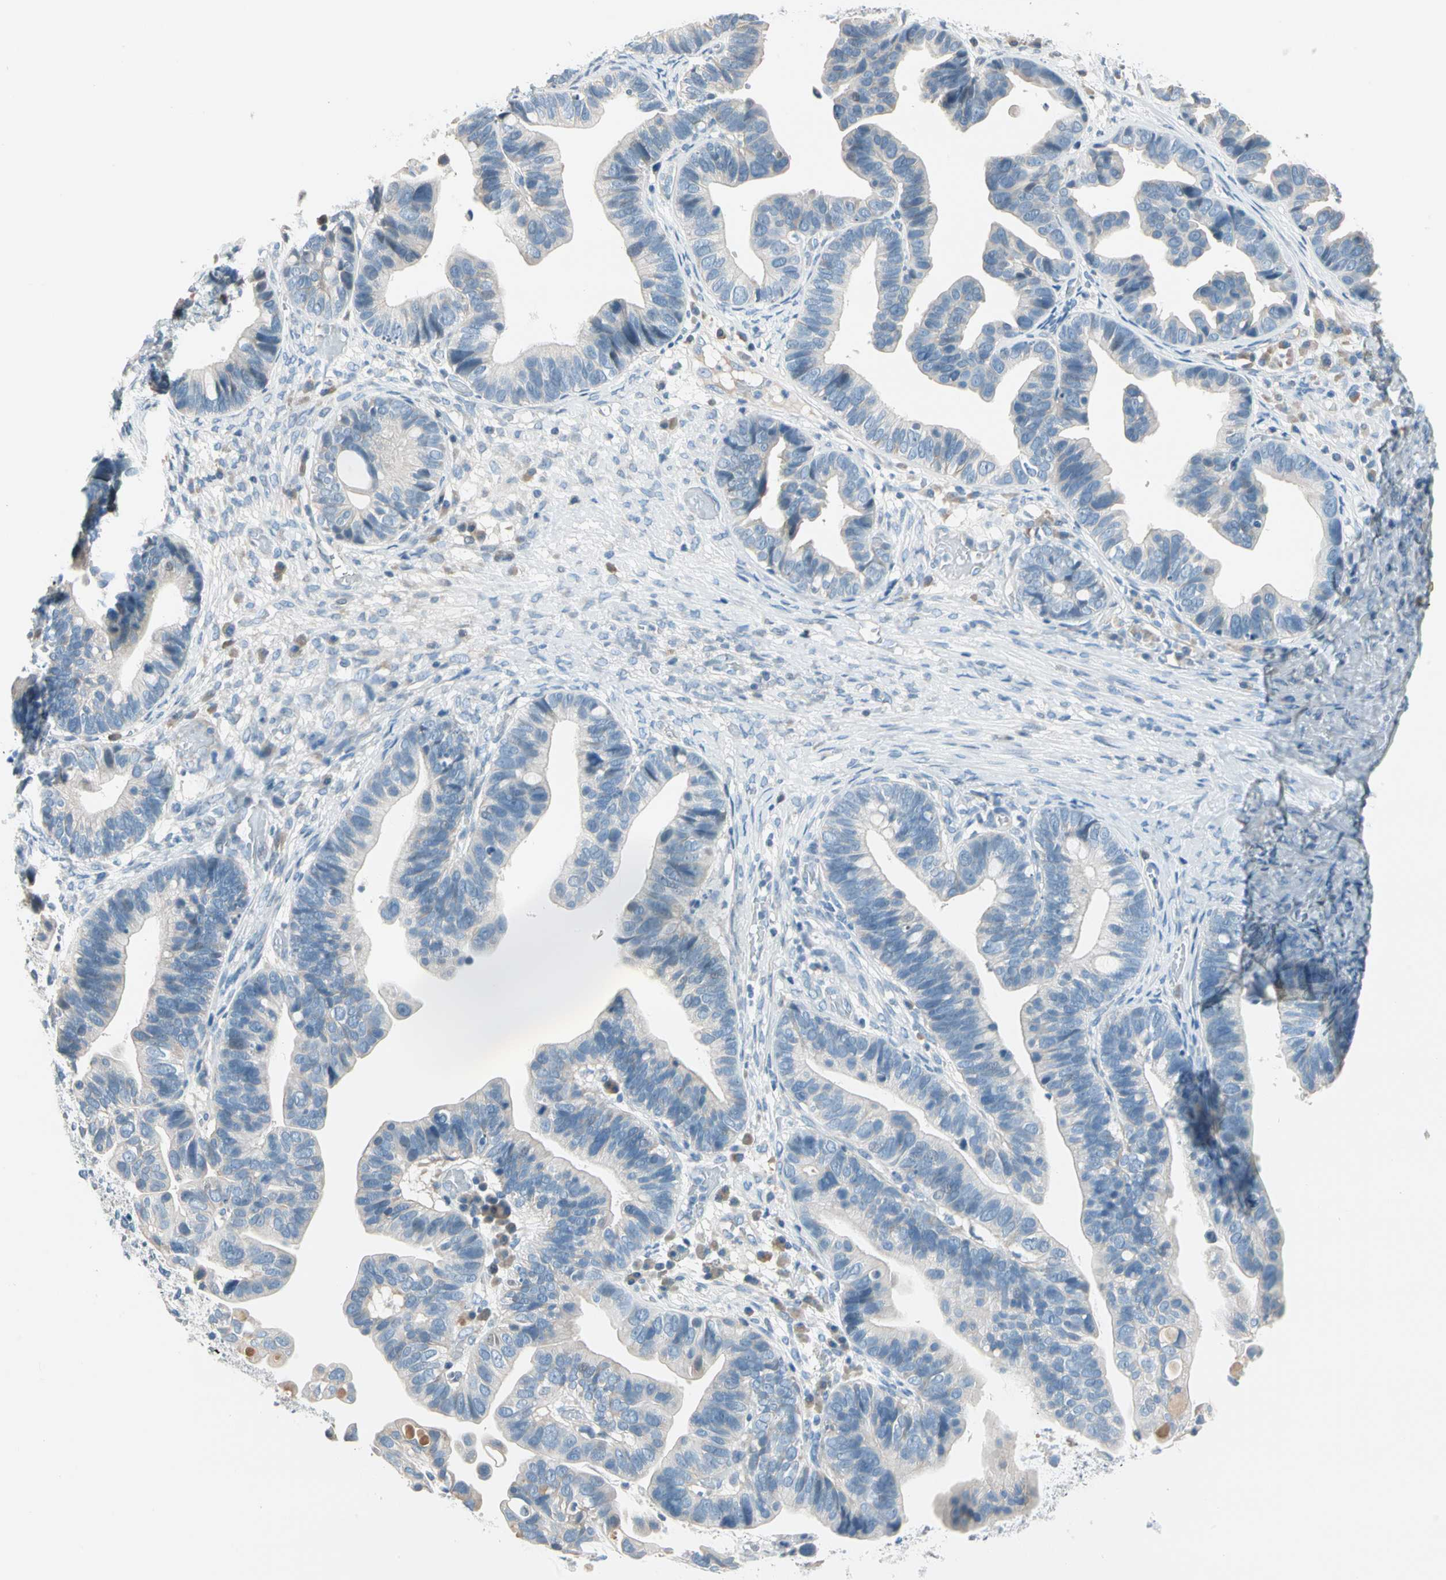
{"staining": {"intensity": "weak", "quantity": "<25%", "location": "cytoplasmic/membranous"}, "tissue": "ovarian cancer", "cell_type": "Tumor cells", "image_type": "cancer", "snomed": [{"axis": "morphology", "description": "Cystadenocarcinoma, serous, NOS"}, {"axis": "topography", "description": "Ovary"}], "caption": "Immunohistochemical staining of human ovarian cancer (serous cystadenocarcinoma) reveals no significant staining in tumor cells.", "gene": "STK40", "patient": {"sex": "female", "age": 56}}